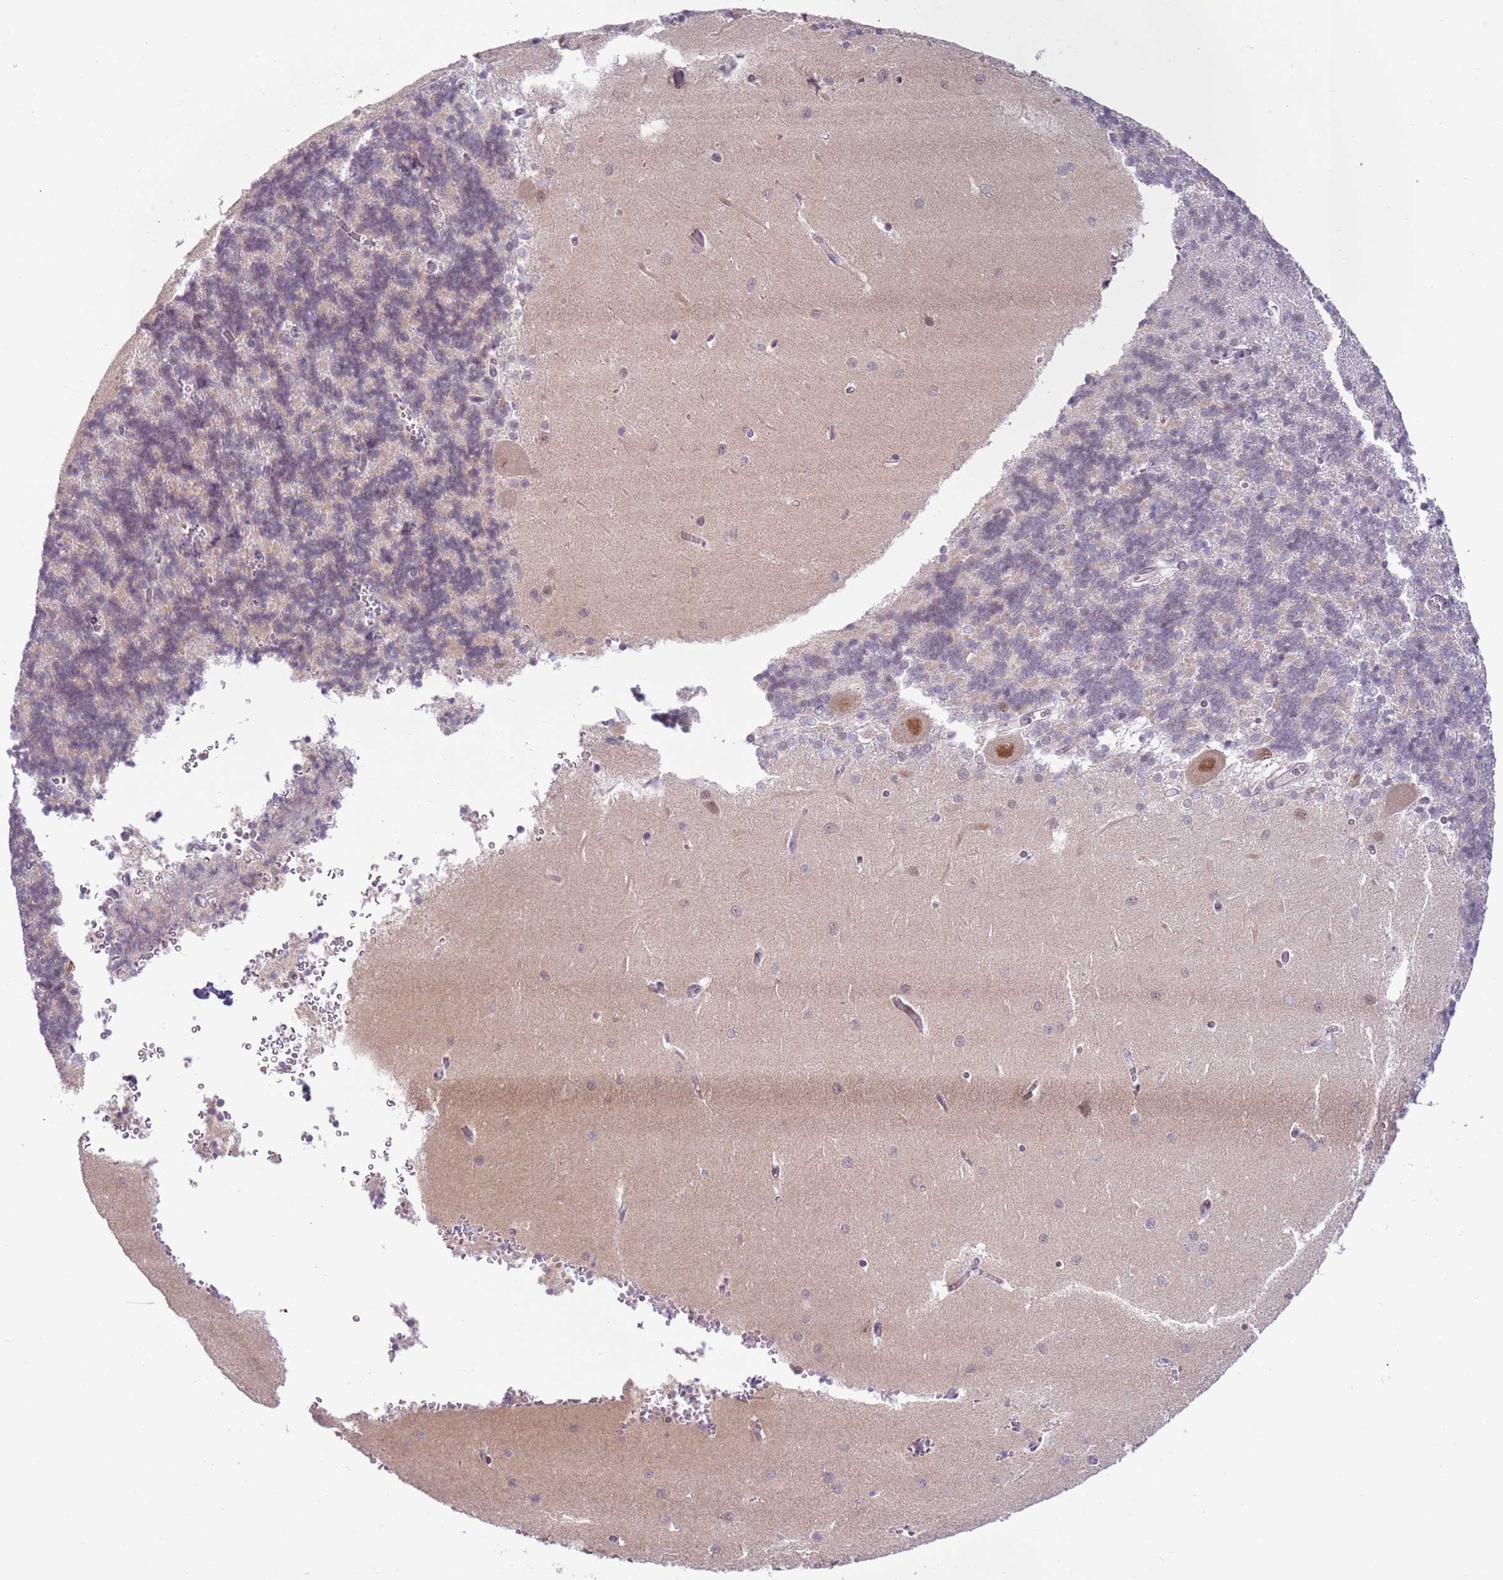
{"staining": {"intensity": "weak", "quantity": "25%-75%", "location": "cytoplasmic/membranous"}, "tissue": "cerebellum", "cell_type": "Cells in granular layer", "image_type": "normal", "snomed": [{"axis": "morphology", "description": "Normal tissue, NOS"}, {"axis": "topography", "description": "Cerebellum"}], "caption": "This micrograph displays IHC staining of normal cerebellum, with low weak cytoplasmic/membranous expression in approximately 25%-75% of cells in granular layer.", "gene": "MLLT11", "patient": {"sex": "male", "age": 37}}